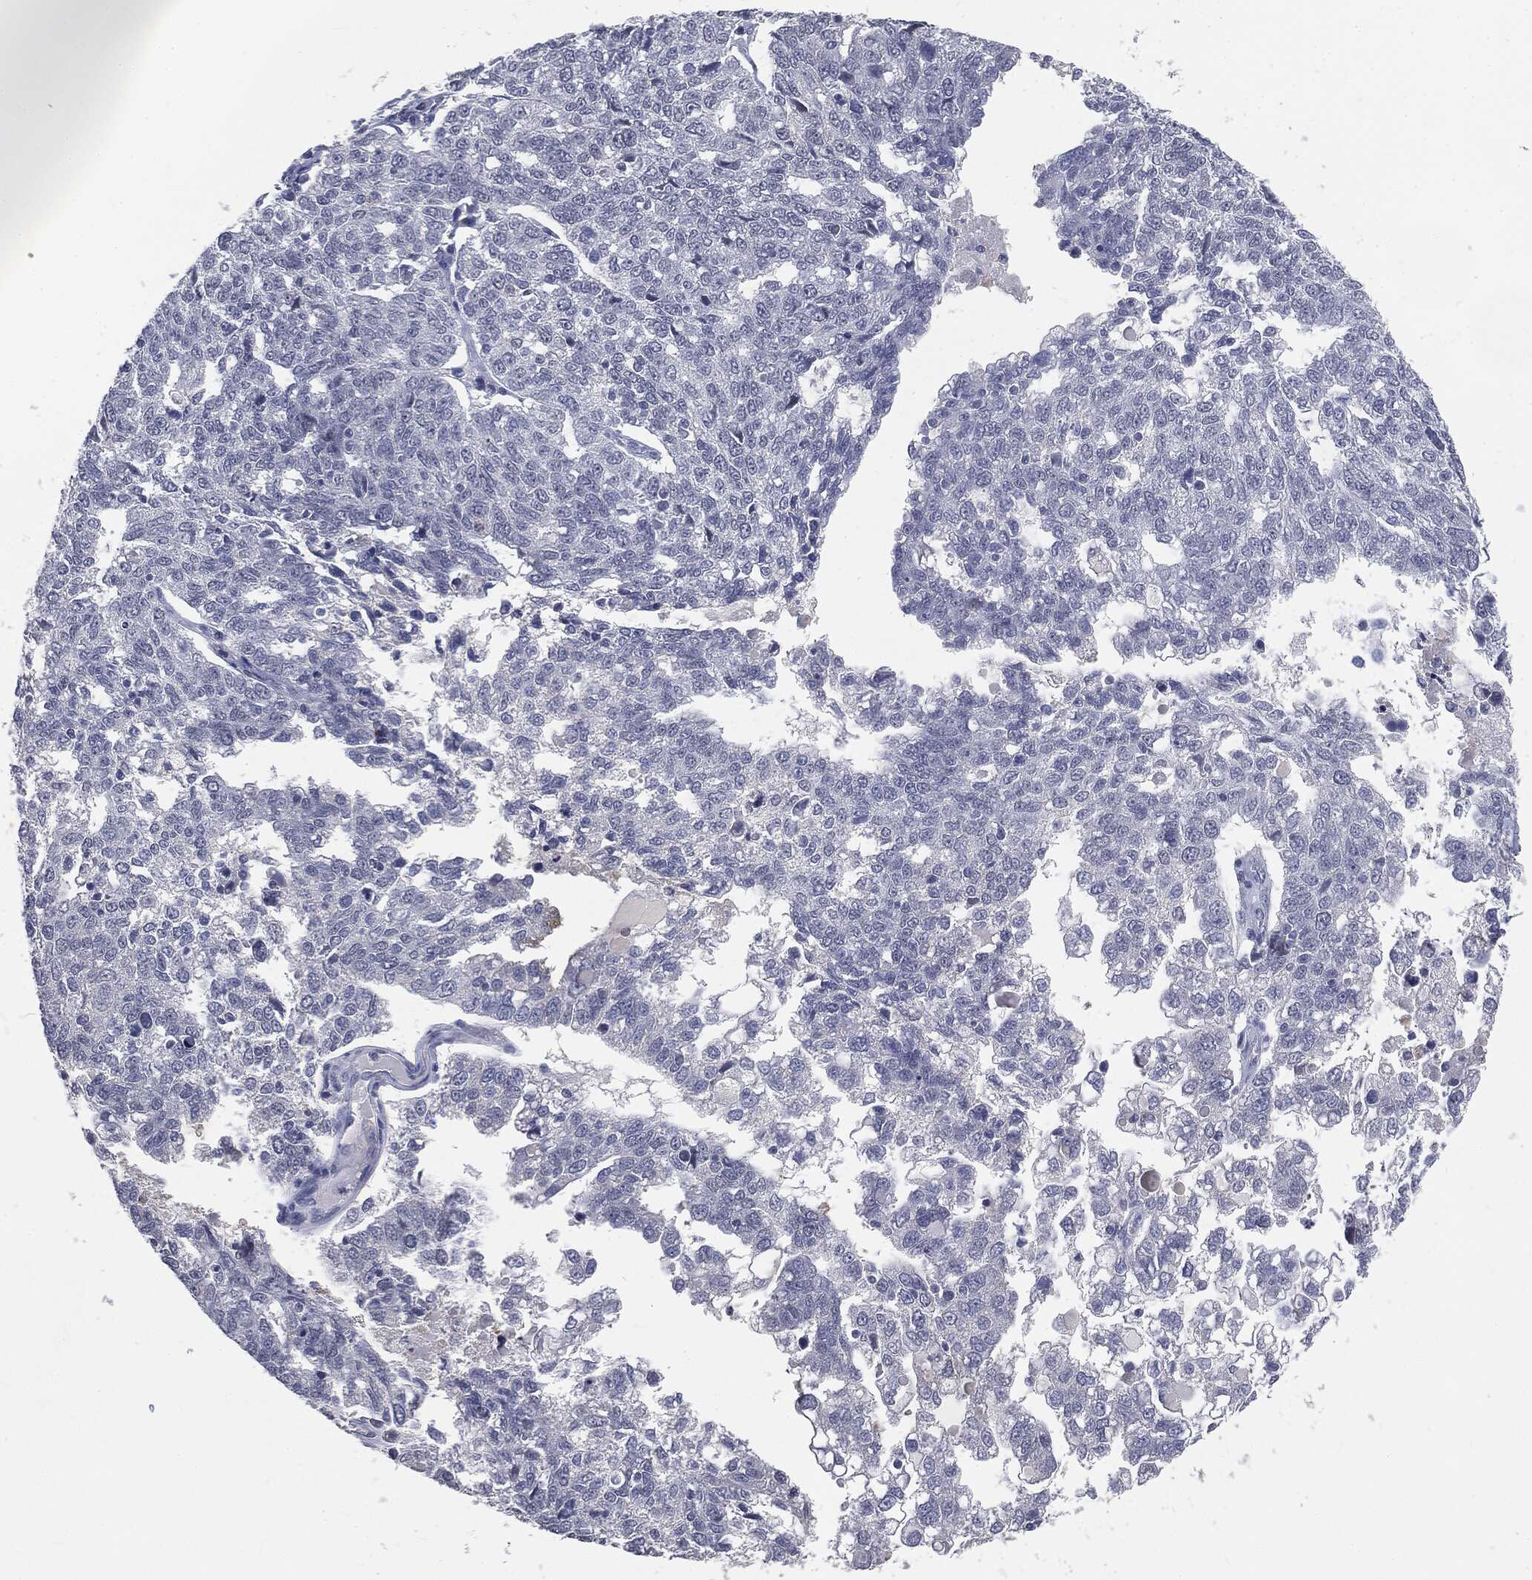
{"staining": {"intensity": "negative", "quantity": "none", "location": "none"}, "tissue": "ovarian cancer", "cell_type": "Tumor cells", "image_type": "cancer", "snomed": [{"axis": "morphology", "description": "Cystadenocarcinoma, serous, NOS"}, {"axis": "topography", "description": "Ovary"}], "caption": "This micrograph is of serous cystadenocarcinoma (ovarian) stained with immunohistochemistry (IHC) to label a protein in brown with the nuclei are counter-stained blue. There is no expression in tumor cells.", "gene": "SLC2A2", "patient": {"sex": "female", "age": 71}}